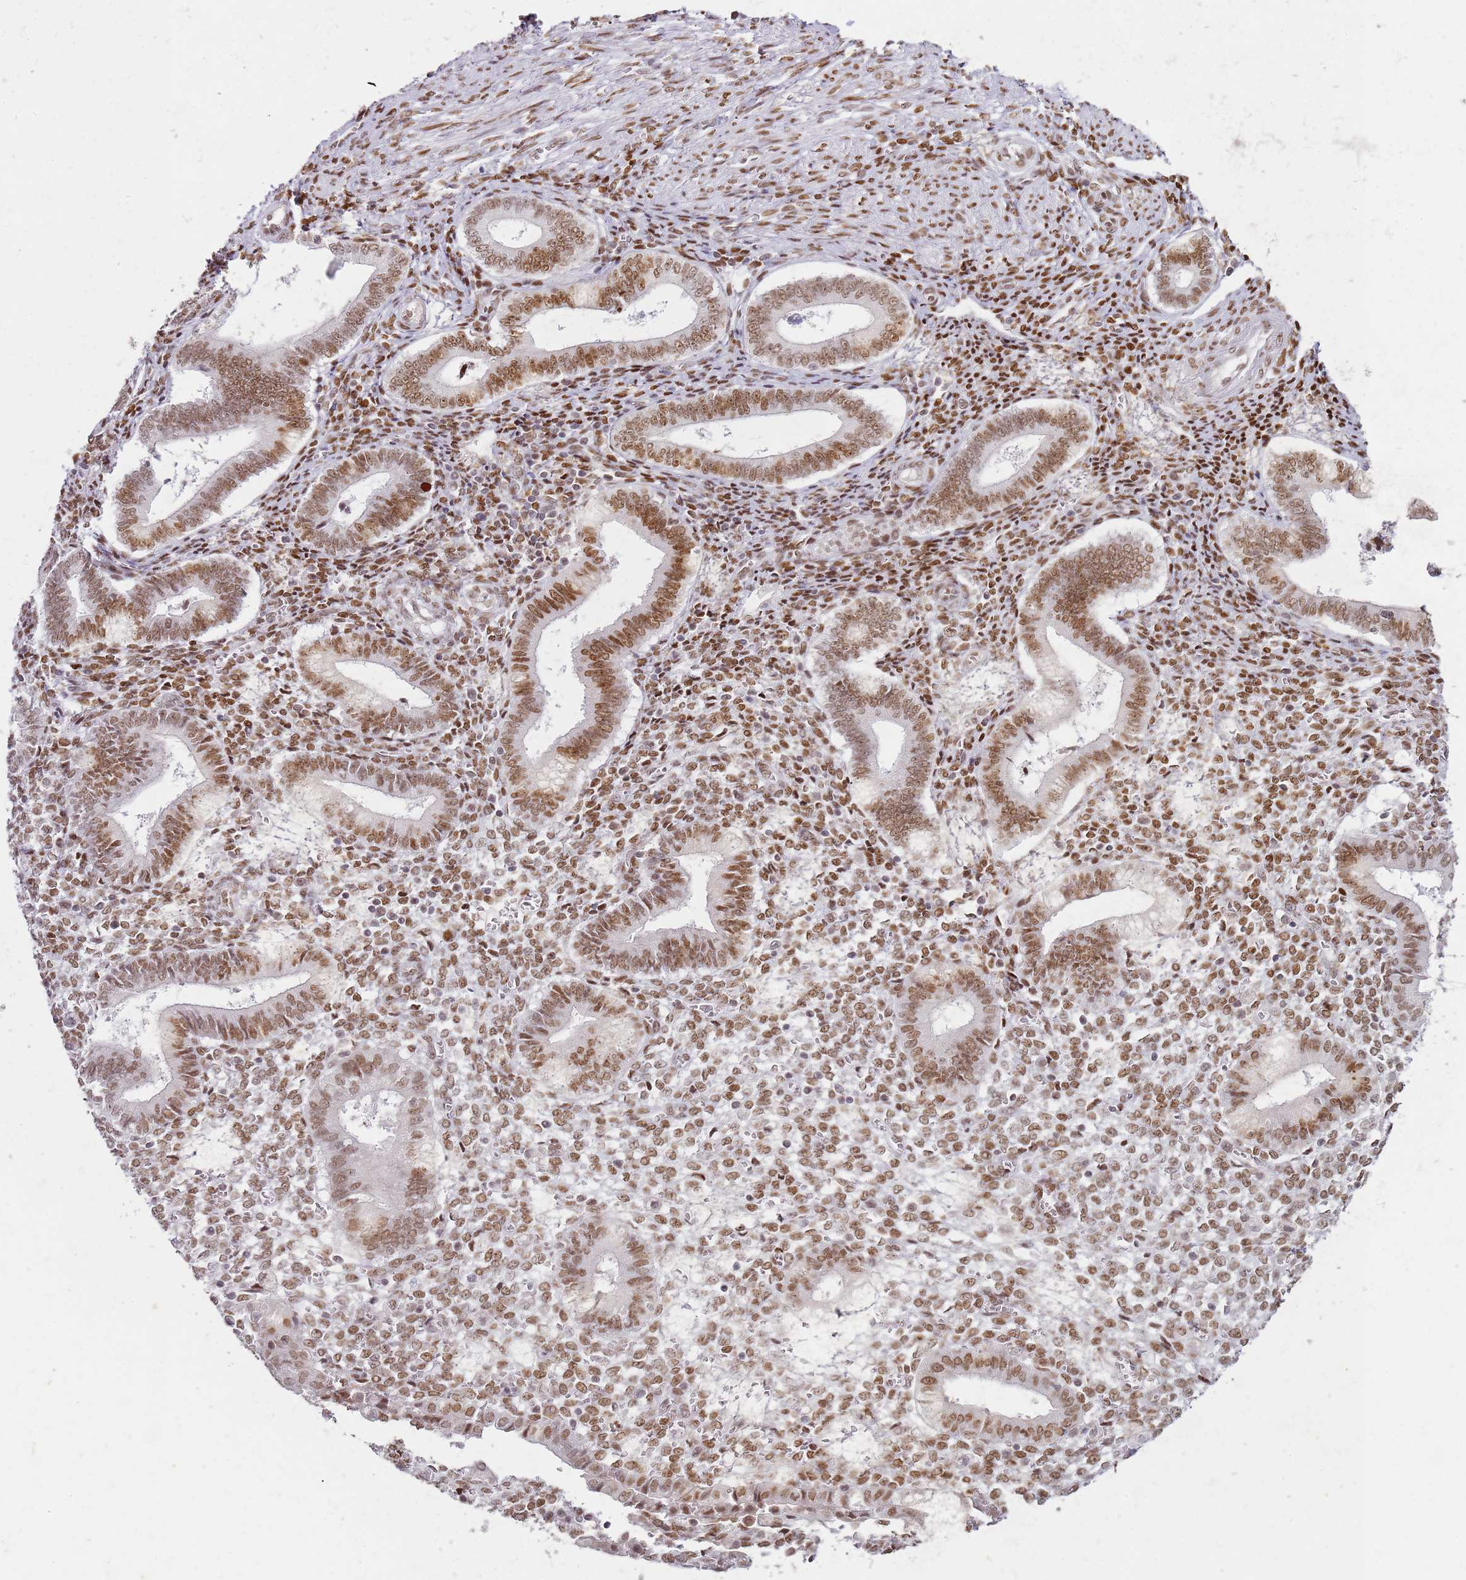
{"staining": {"intensity": "moderate", "quantity": ">75%", "location": "nuclear"}, "tissue": "endometrium", "cell_type": "Cells in endometrial stroma", "image_type": "normal", "snomed": [{"axis": "morphology", "description": "Normal tissue, NOS"}, {"axis": "topography", "description": "Other"}, {"axis": "topography", "description": "Endometrium"}], "caption": "High-magnification brightfield microscopy of normal endometrium stained with DAB (3,3'-diaminobenzidine) (brown) and counterstained with hematoxylin (blue). cells in endometrial stroma exhibit moderate nuclear positivity is appreciated in approximately>75% of cells.", "gene": "PHC2", "patient": {"sex": "female", "age": 44}}